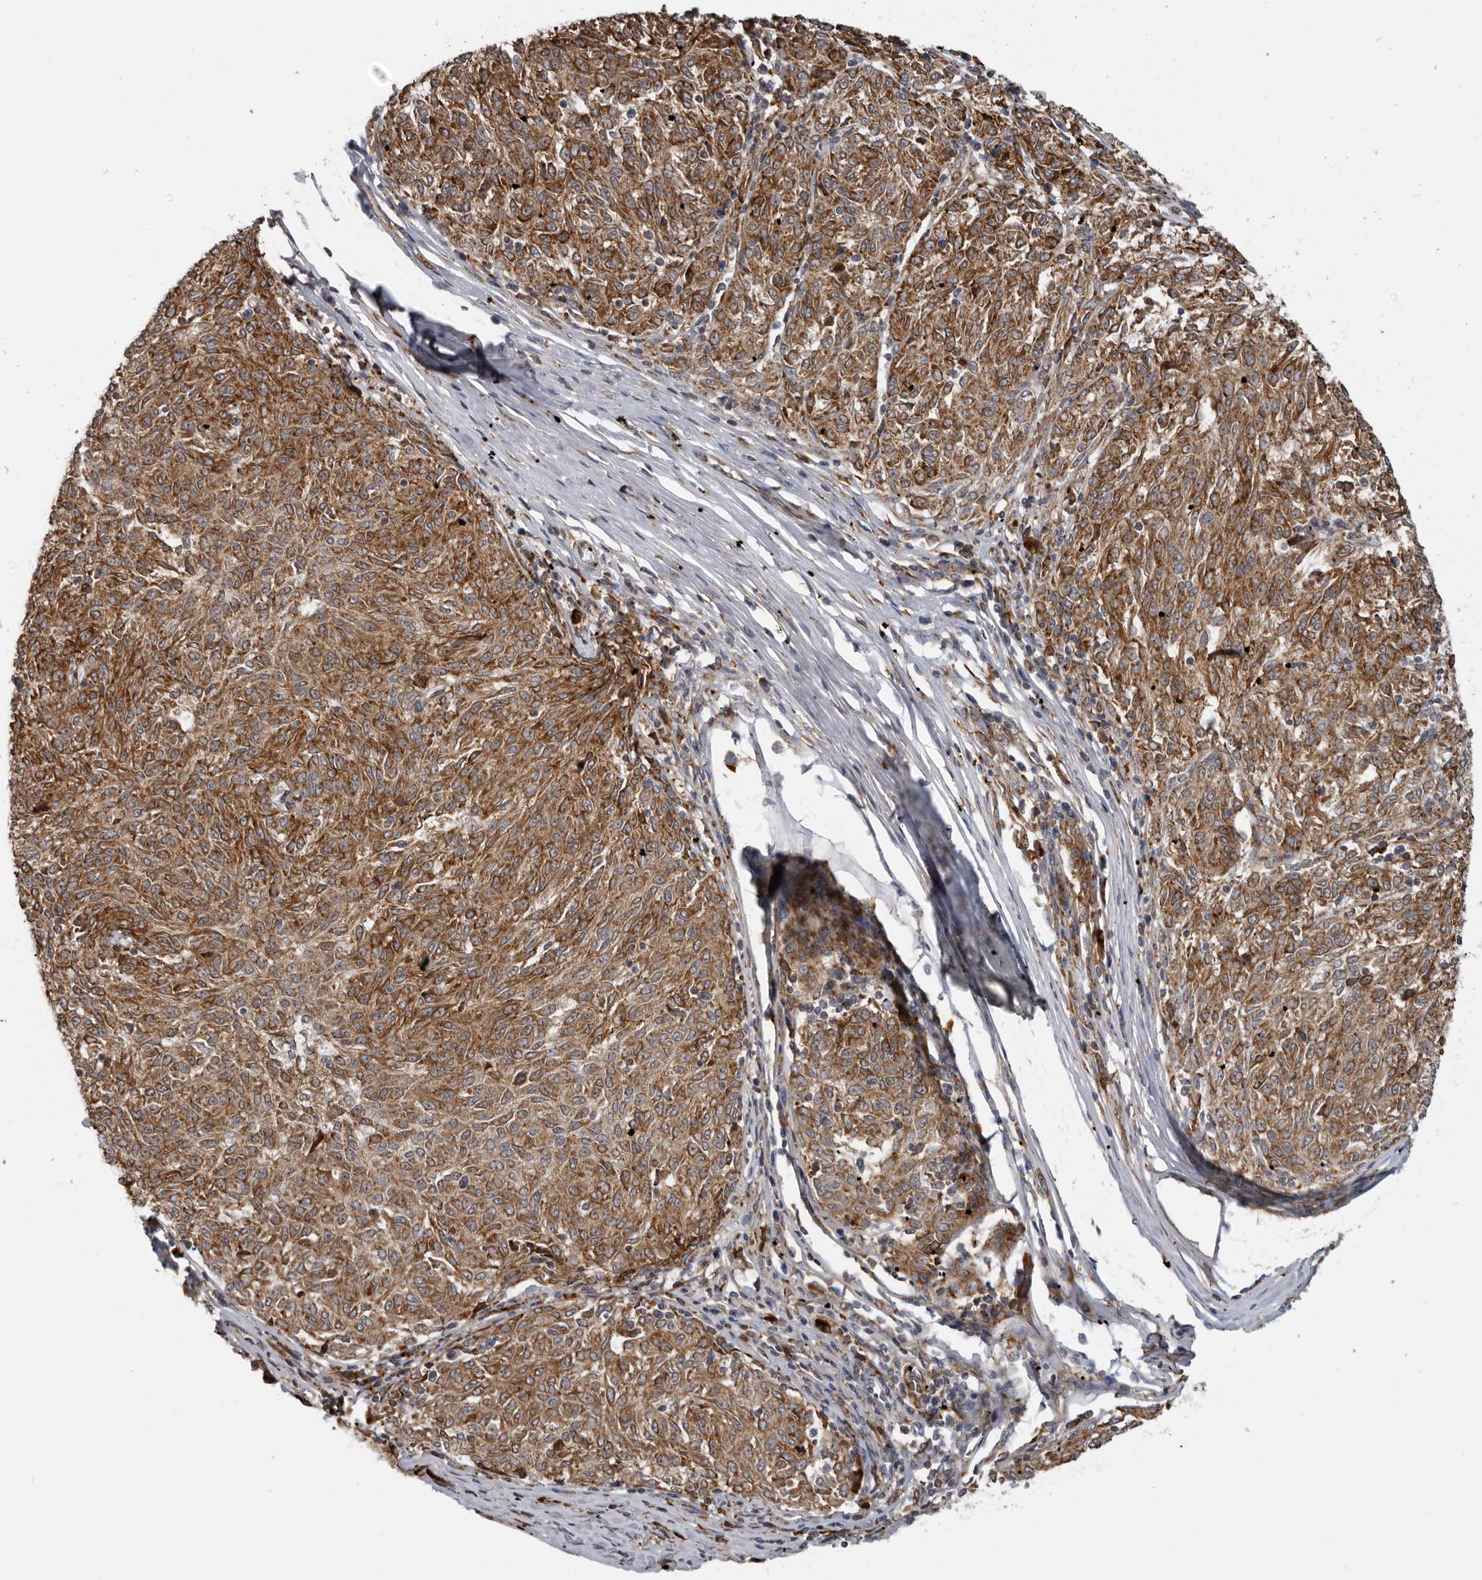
{"staining": {"intensity": "strong", "quantity": ">75%", "location": "cytoplasmic/membranous"}, "tissue": "melanoma", "cell_type": "Tumor cells", "image_type": "cancer", "snomed": [{"axis": "morphology", "description": "Malignant melanoma, NOS"}, {"axis": "topography", "description": "Skin"}], "caption": "Immunohistochemistry micrograph of neoplastic tissue: malignant melanoma stained using IHC displays high levels of strong protein expression localized specifically in the cytoplasmic/membranous of tumor cells, appearing as a cytoplasmic/membranous brown color.", "gene": "ALPK2", "patient": {"sex": "female", "age": 72}}